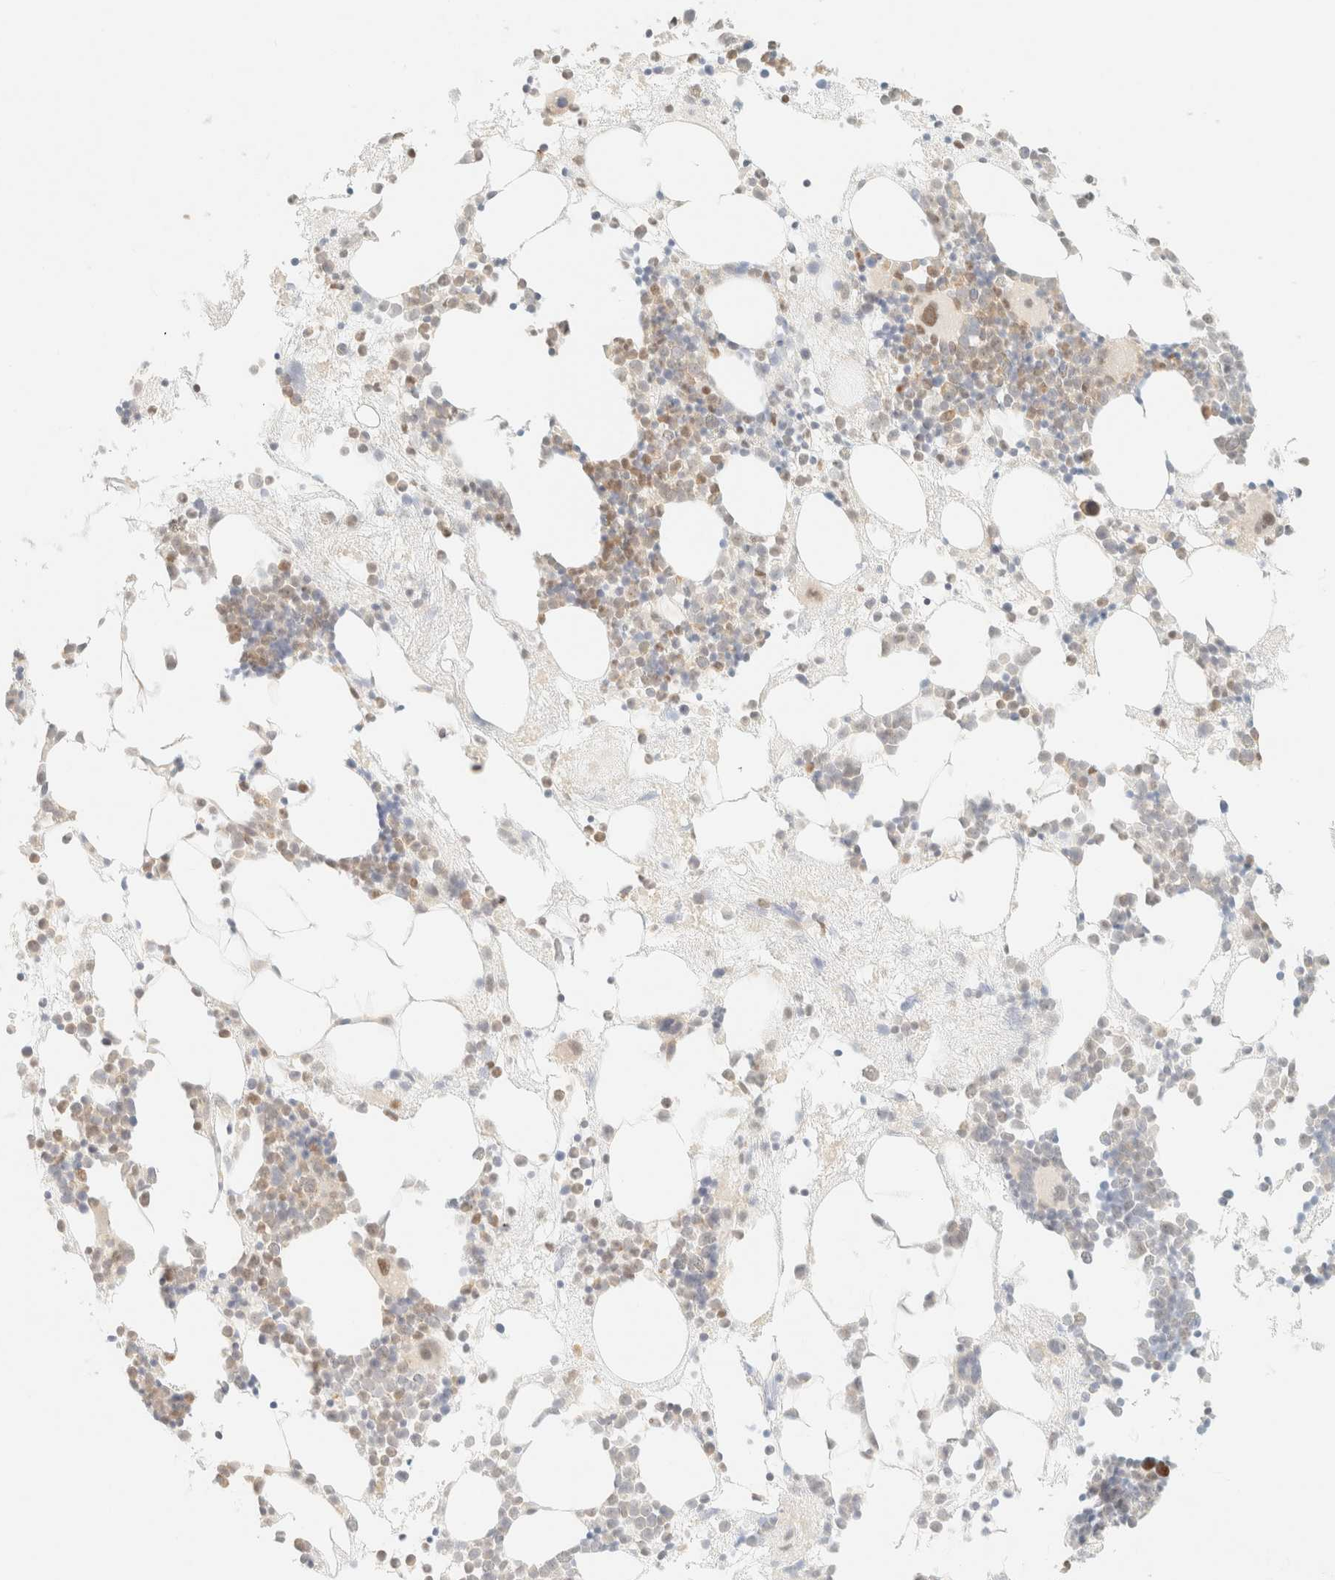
{"staining": {"intensity": "moderate", "quantity": "<25%", "location": "cytoplasmic/membranous,nuclear"}, "tissue": "bone marrow", "cell_type": "Hematopoietic cells", "image_type": "normal", "snomed": [{"axis": "morphology", "description": "Normal tissue, NOS"}, {"axis": "morphology", "description": "Inflammation, NOS"}, {"axis": "topography", "description": "Bone marrow"}], "caption": "Protein analysis of unremarkable bone marrow demonstrates moderate cytoplasmic/membranous,nuclear expression in about <25% of hematopoietic cells.", "gene": "TSR1", "patient": {"sex": "female", "age": 81}}